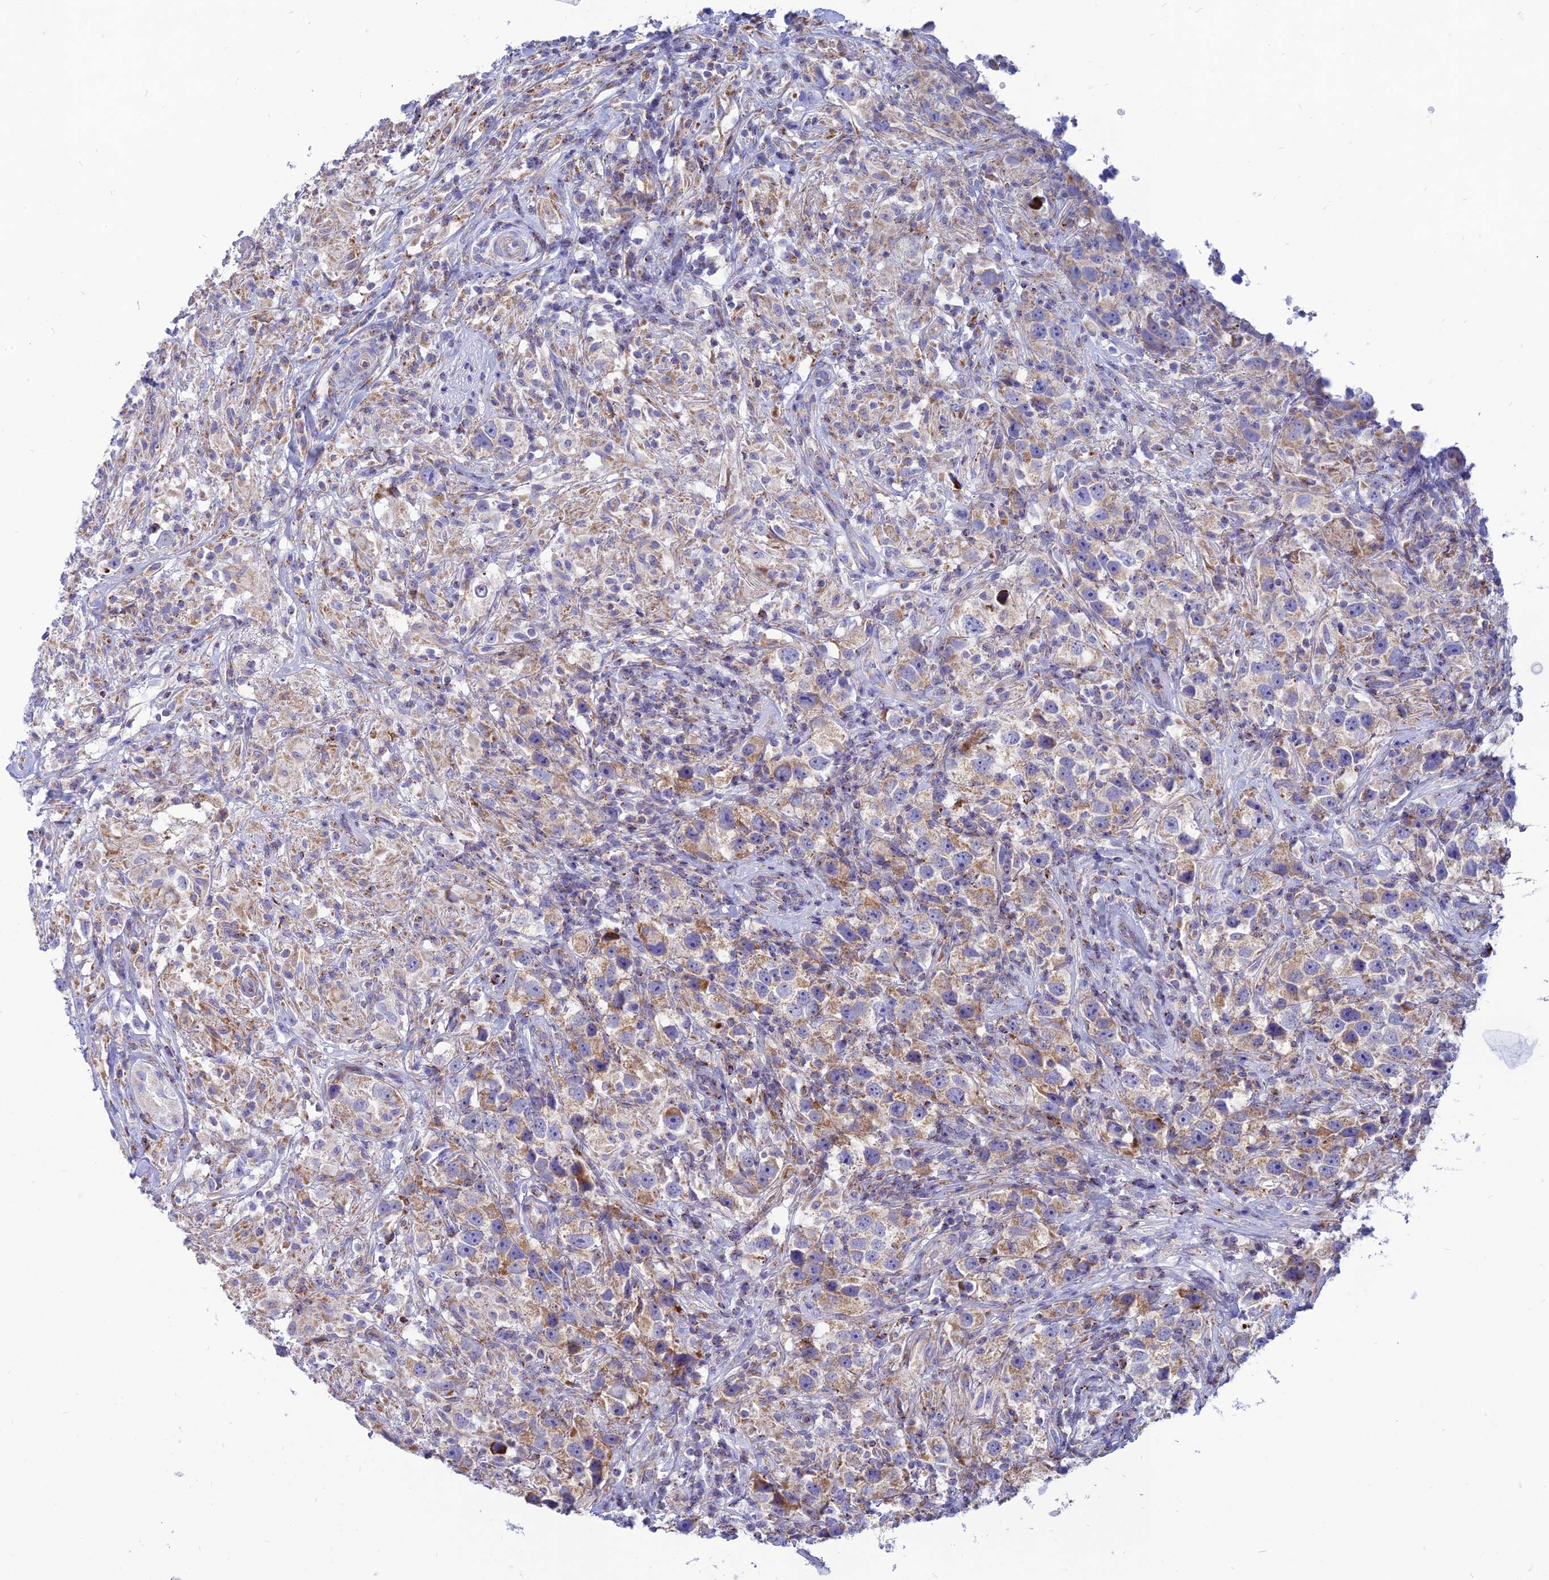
{"staining": {"intensity": "weak", "quantity": "25%-75%", "location": "cytoplasmic/membranous"}, "tissue": "testis cancer", "cell_type": "Tumor cells", "image_type": "cancer", "snomed": [{"axis": "morphology", "description": "Seminoma, NOS"}, {"axis": "topography", "description": "Testis"}], "caption": "About 25%-75% of tumor cells in testis cancer demonstrate weak cytoplasmic/membranous protein staining as visualized by brown immunohistochemical staining.", "gene": "PACC1", "patient": {"sex": "male", "age": 49}}